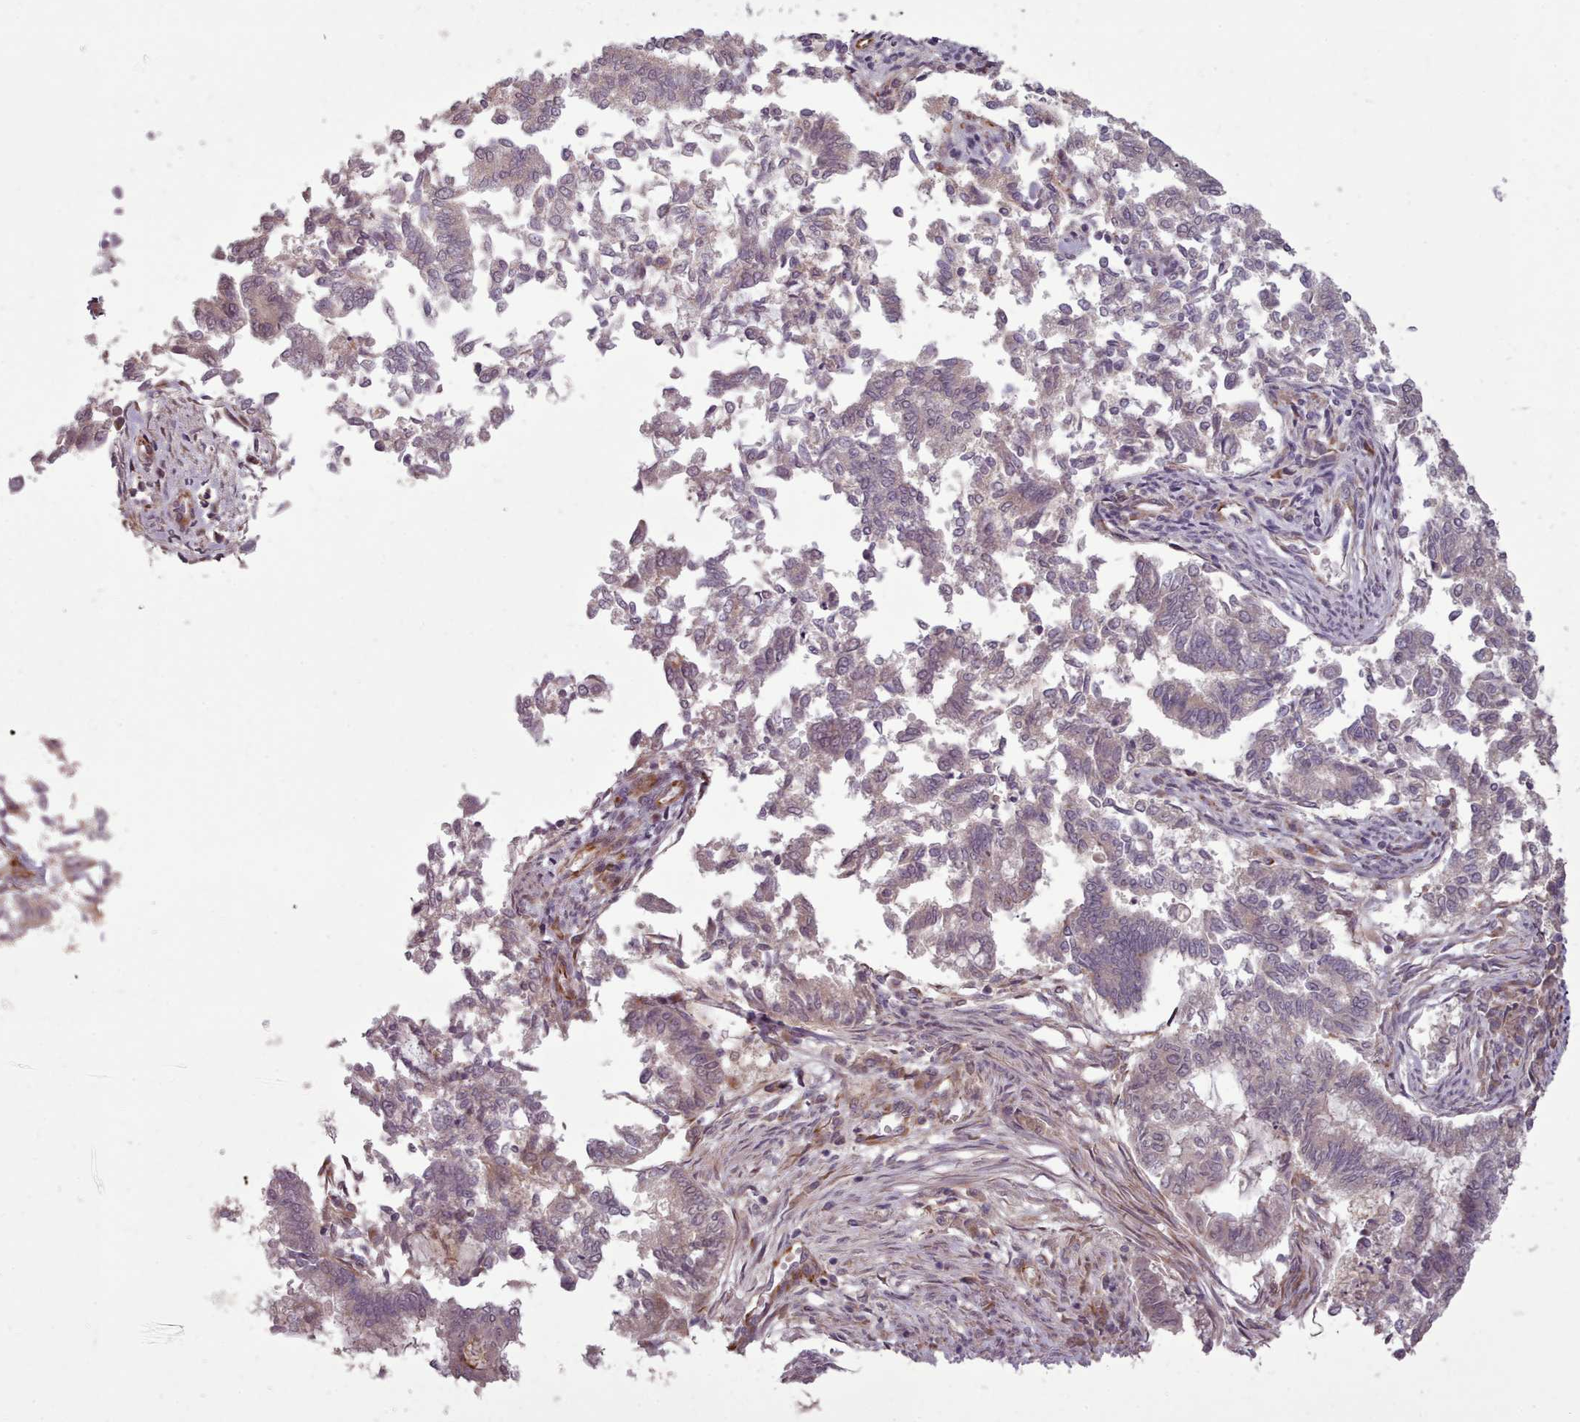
{"staining": {"intensity": "negative", "quantity": "none", "location": "none"}, "tissue": "endometrial cancer", "cell_type": "Tumor cells", "image_type": "cancer", "snomed": [{"axis": "morphology", "description": "Adenocarcinoma, NOS"}, {"axis": "topography", "description": "Endometrium"}], "caption": "Endometrial cancer was stained to show a protein in brown. There is no significant positivity in tumor cells. The staining was performed using DAB (3,3'-diaminobenzidine) to visualize the protein expression in brown, while the nuclei were stained in blue with hematoxylin (Magnification: 20x).", "gene": "GBGT1", "patient": {"sex": "female", "age": 79}}